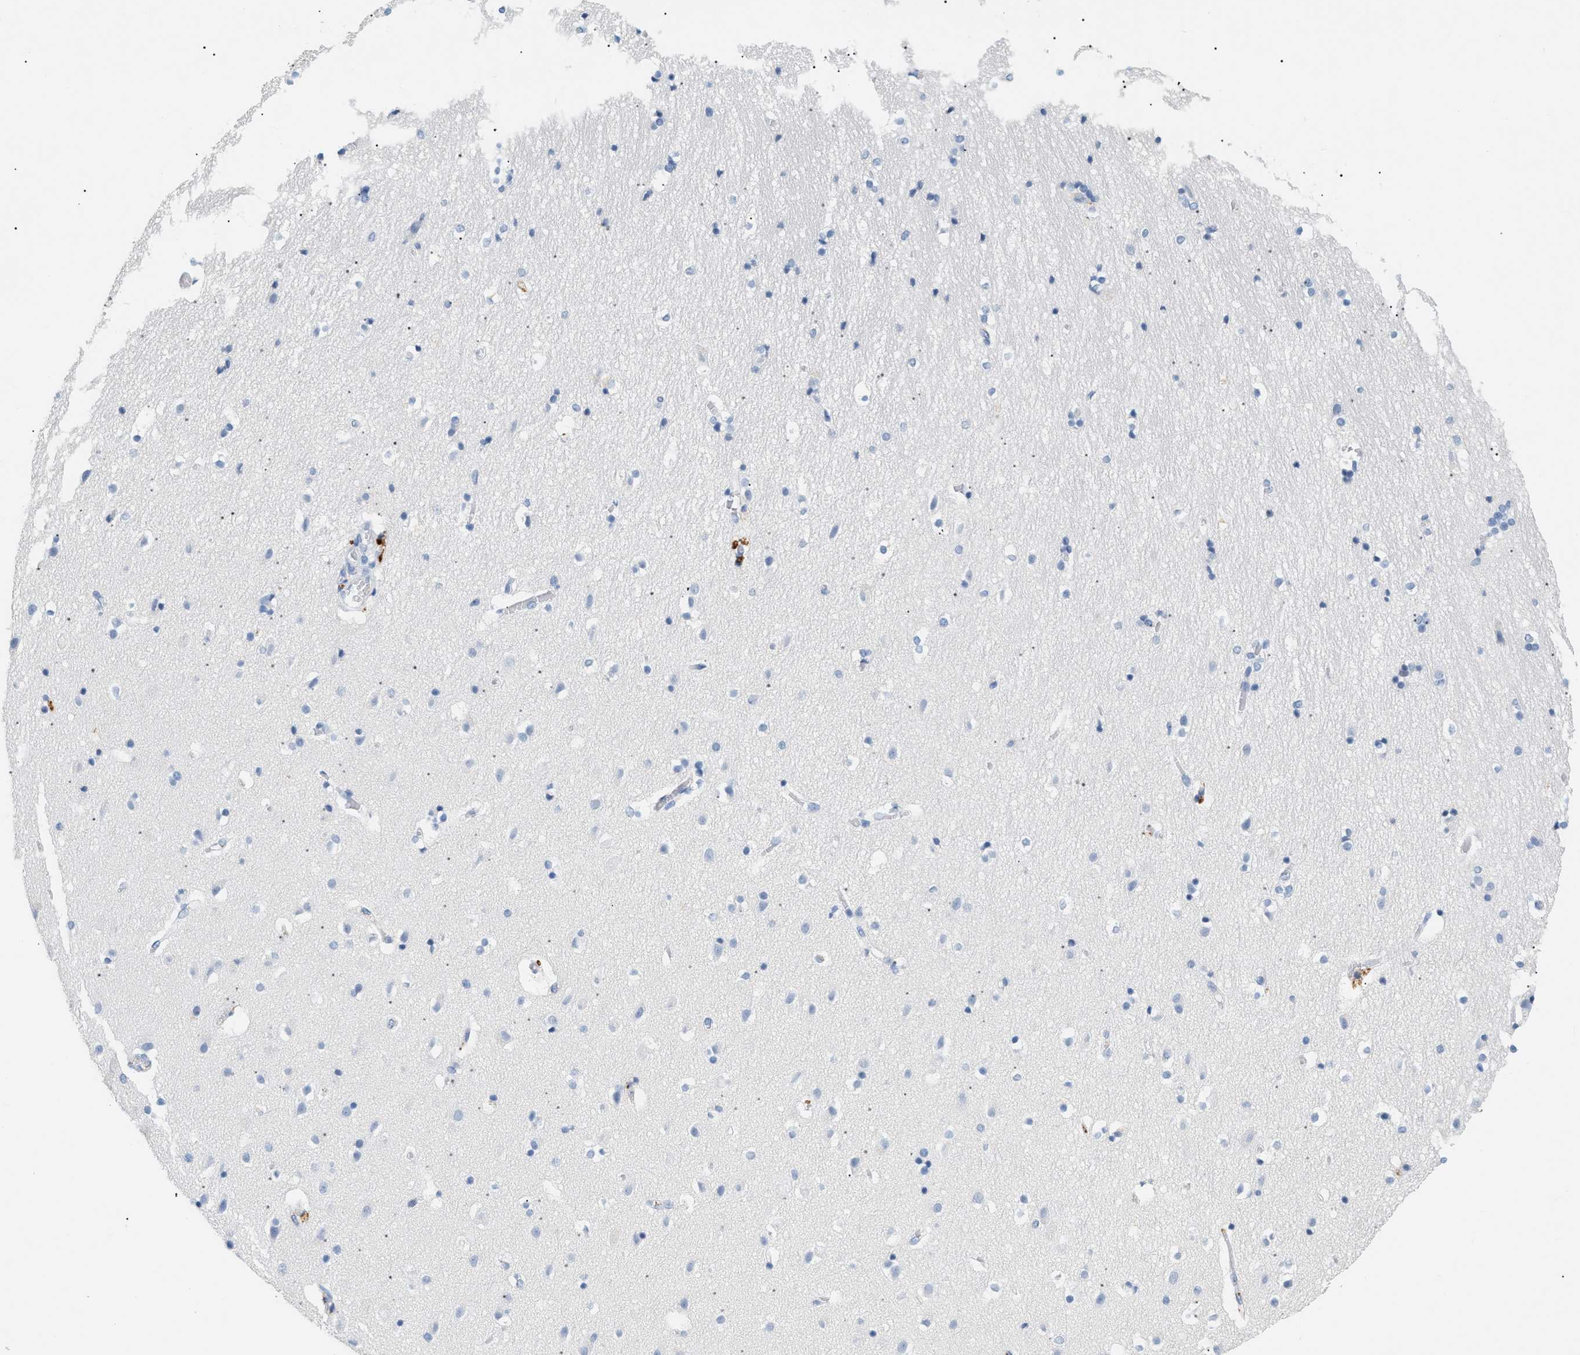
{"staining": {"intensity": "negative", "quantity": "none", "location": "none"}, "tissue": "hippocampus", "cell_type": "Glial cells", "image_type": "normal", "snomed": [{"axis": "morphology", "description": "Normal tissue, NOS"}, {"axis": "topography", "description": "Hippocampus"}], "caption": "The image demonstrates no significant expression in glial cells of hippocampus. The staining is performed using DAB brown chromogen with nuclei counter-stained in using hematoxylin.", "gene": "CFH", "patient": {"sex": "male", "age": 45}}